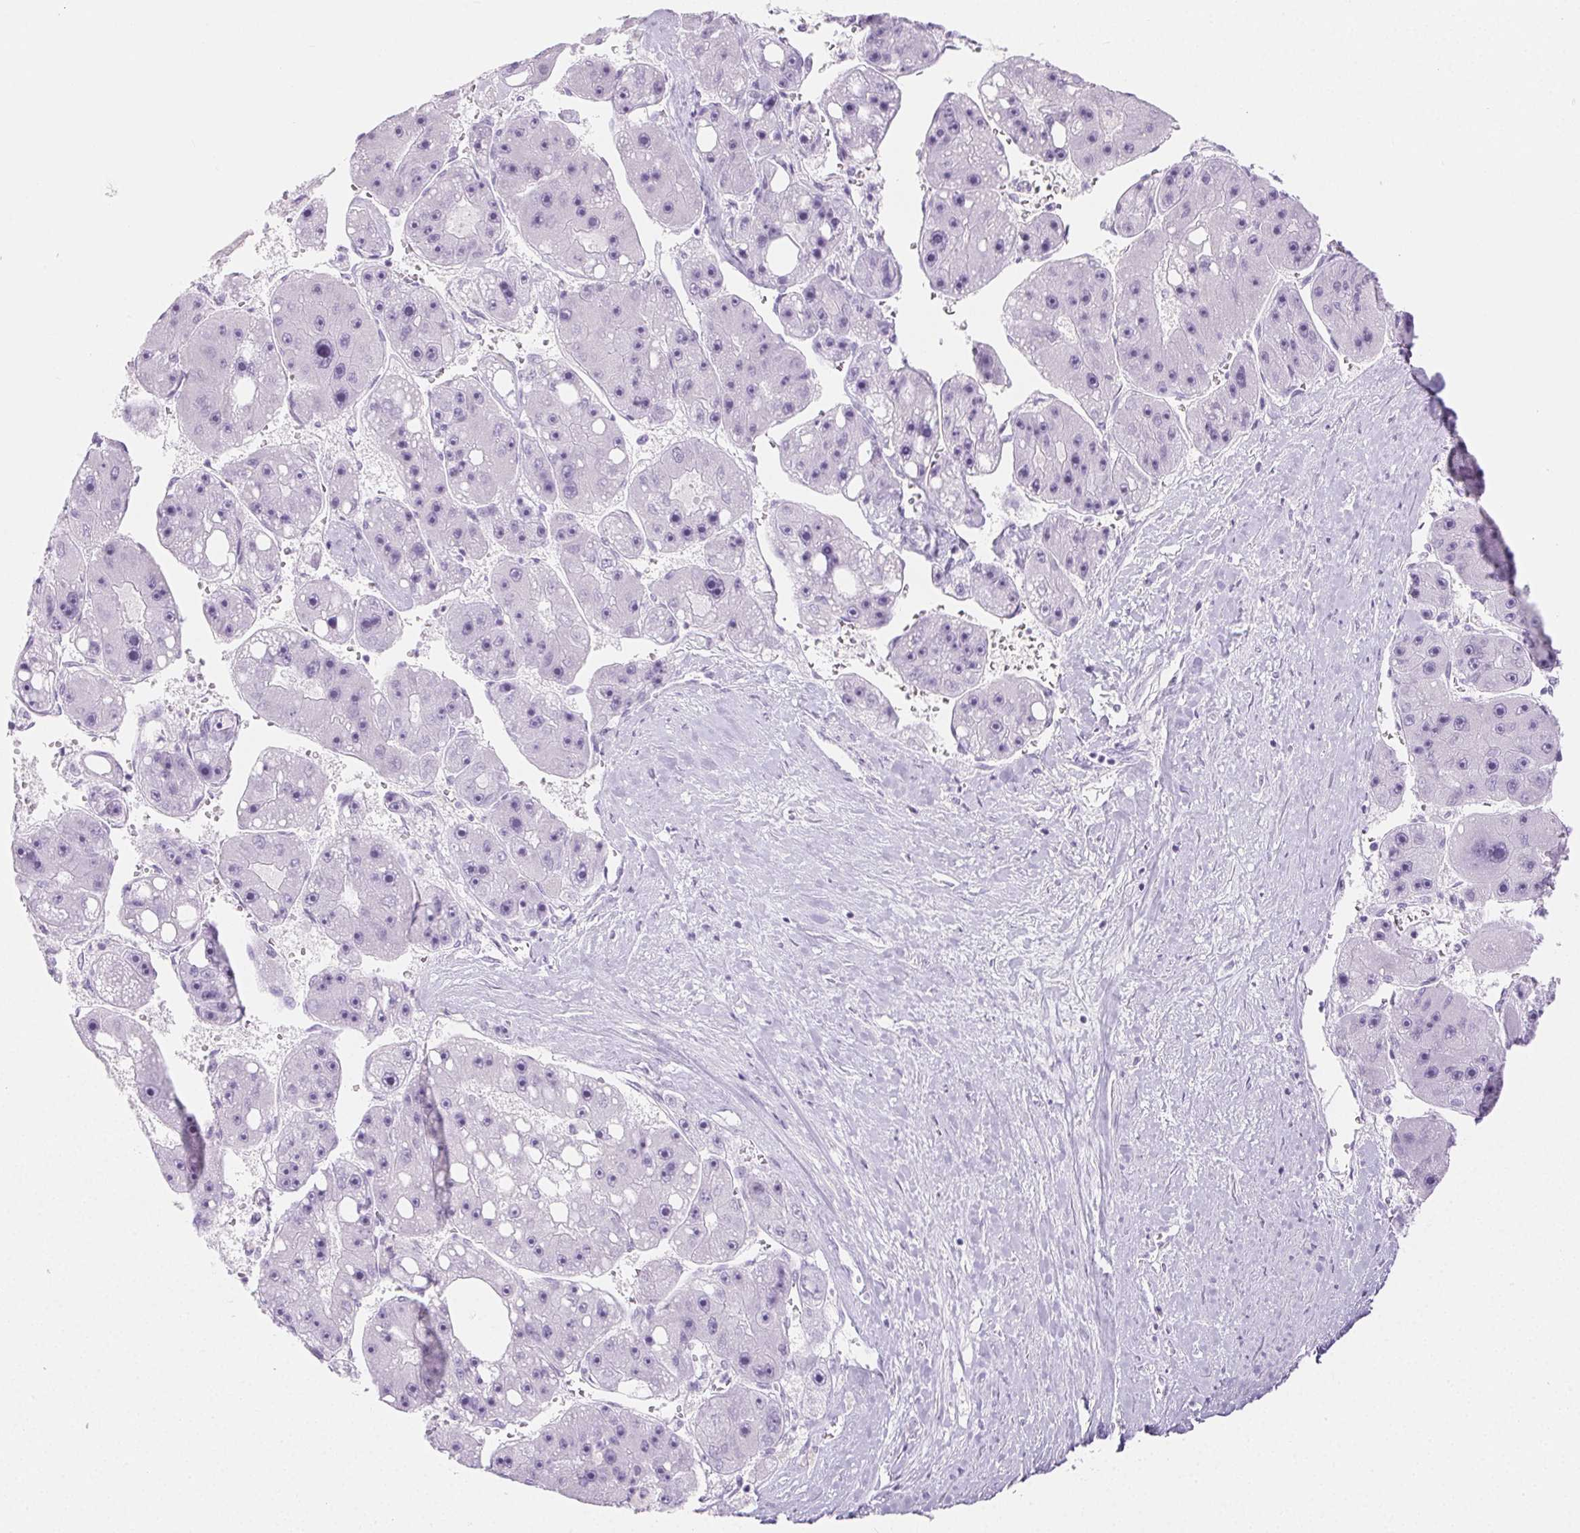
{"staining": {"intensity": "negative", "quantity": "none", "location": "none"}, "tissue": "liver cancer", "cell_type": "Tumor cells", "image_type": "cancer", "snomed": [{"axis": "morphology", "description": "Carcinoma, Hepatocellular, NOS"}, {"axis": "topography", "description": "Liver"}], "caption": "This is an immunohistochemistry (IHC) micrograph of human liver cancer. There is no staining in tumor cells.", "gene": "SPRR3", "patient": {"sex": "female", "age": 61}}